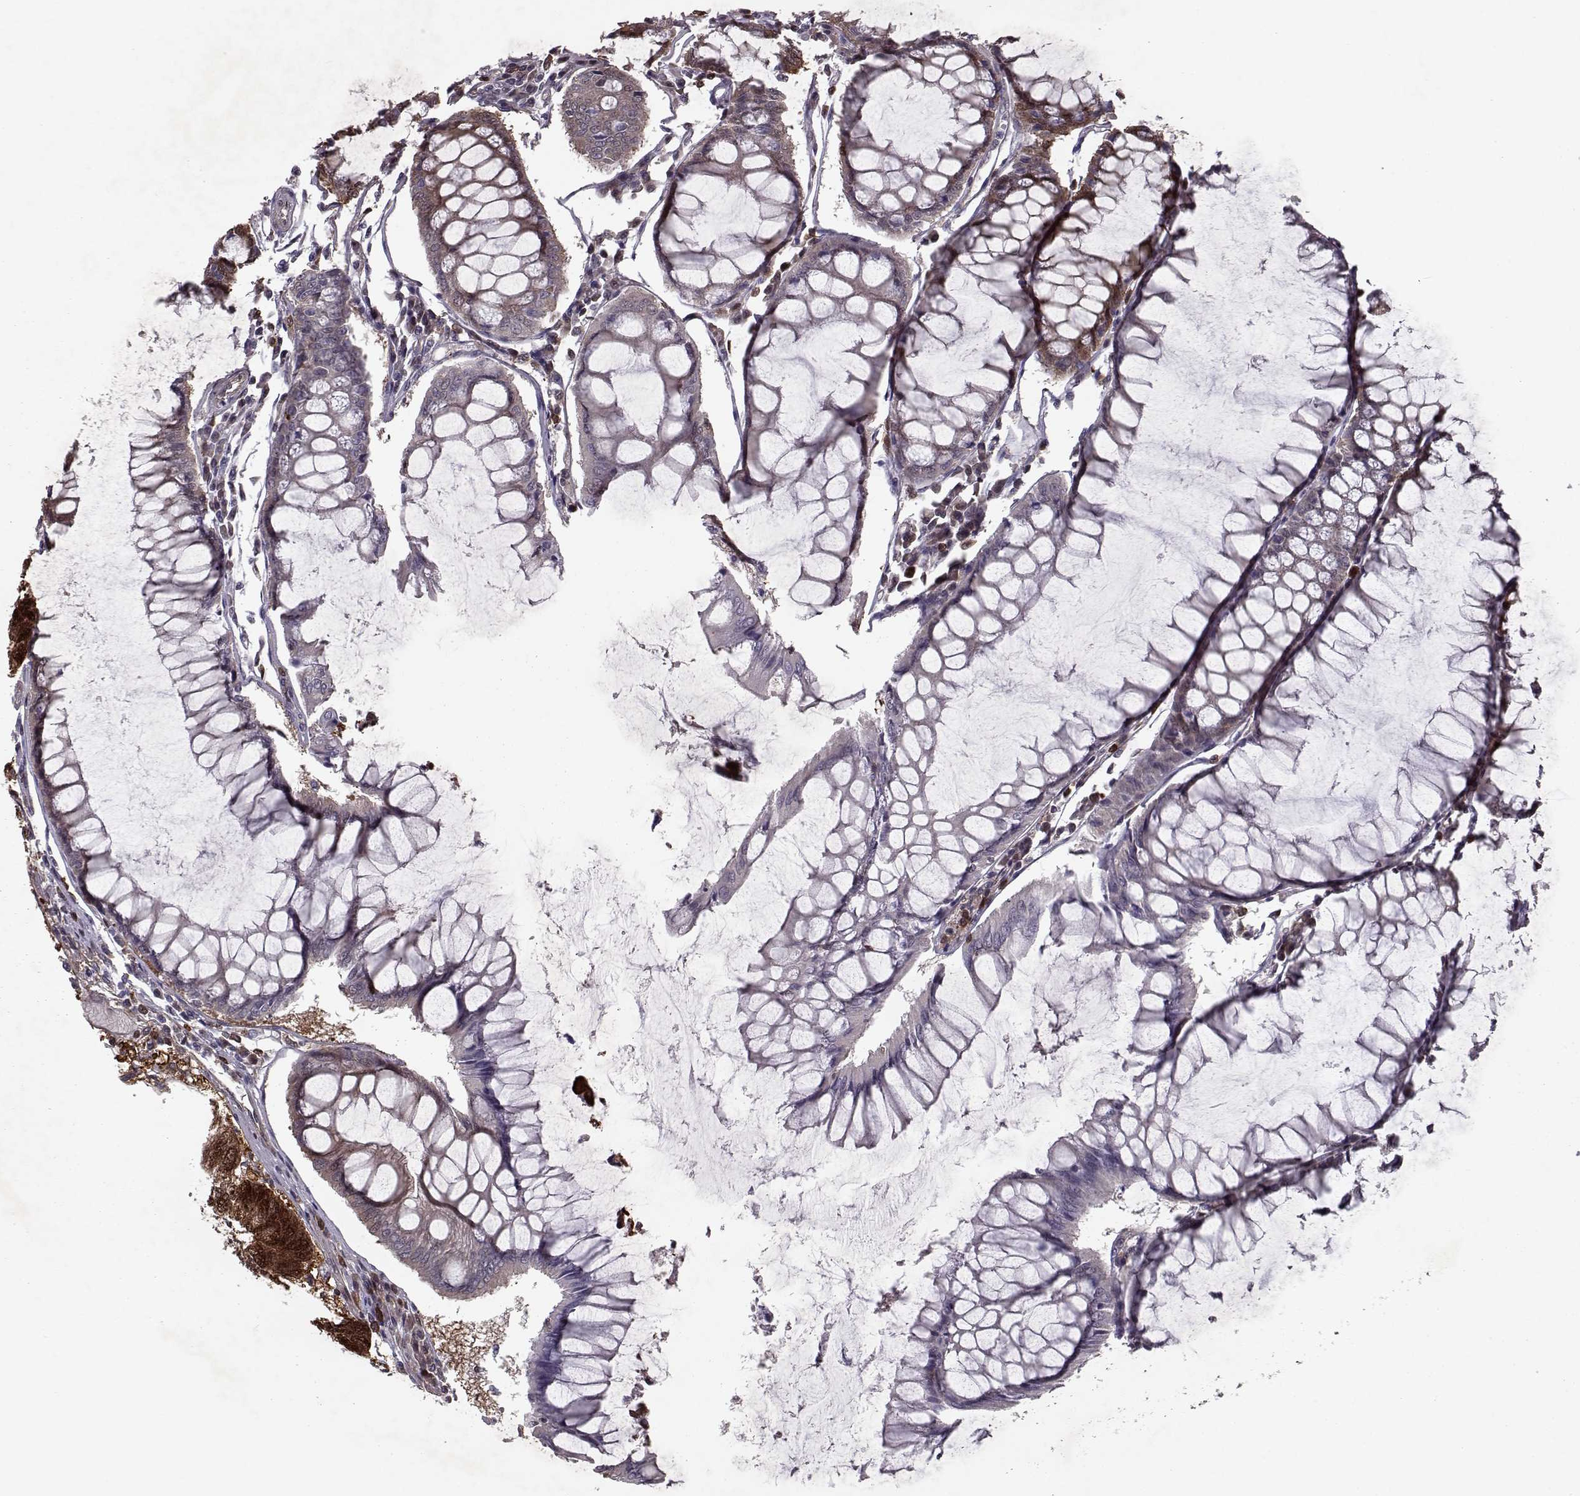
{"staining": {"intensity": "moderate", "quantity": "25%-75%", "location": "cytoplasmic/membranous,nuclear"}, "tissue": "colorectal cancer", "cell_type": "Tumor cells", "image_type": "cancer", "snomed": [{"axis": "morphology", "description": "Adenocarcinoma, NOS"}, {"axis": "topography", "description": "Colon"}], "caption": "Human adenocarcinoma (colorectal) stained with a brown dye displays moderate cytoplasmic/membranous and nuclear positive positivity in approximately 25%-75% of tumor cells.", "gene": "RANBP1", "patient": {"sex": "female", "age": 65}}